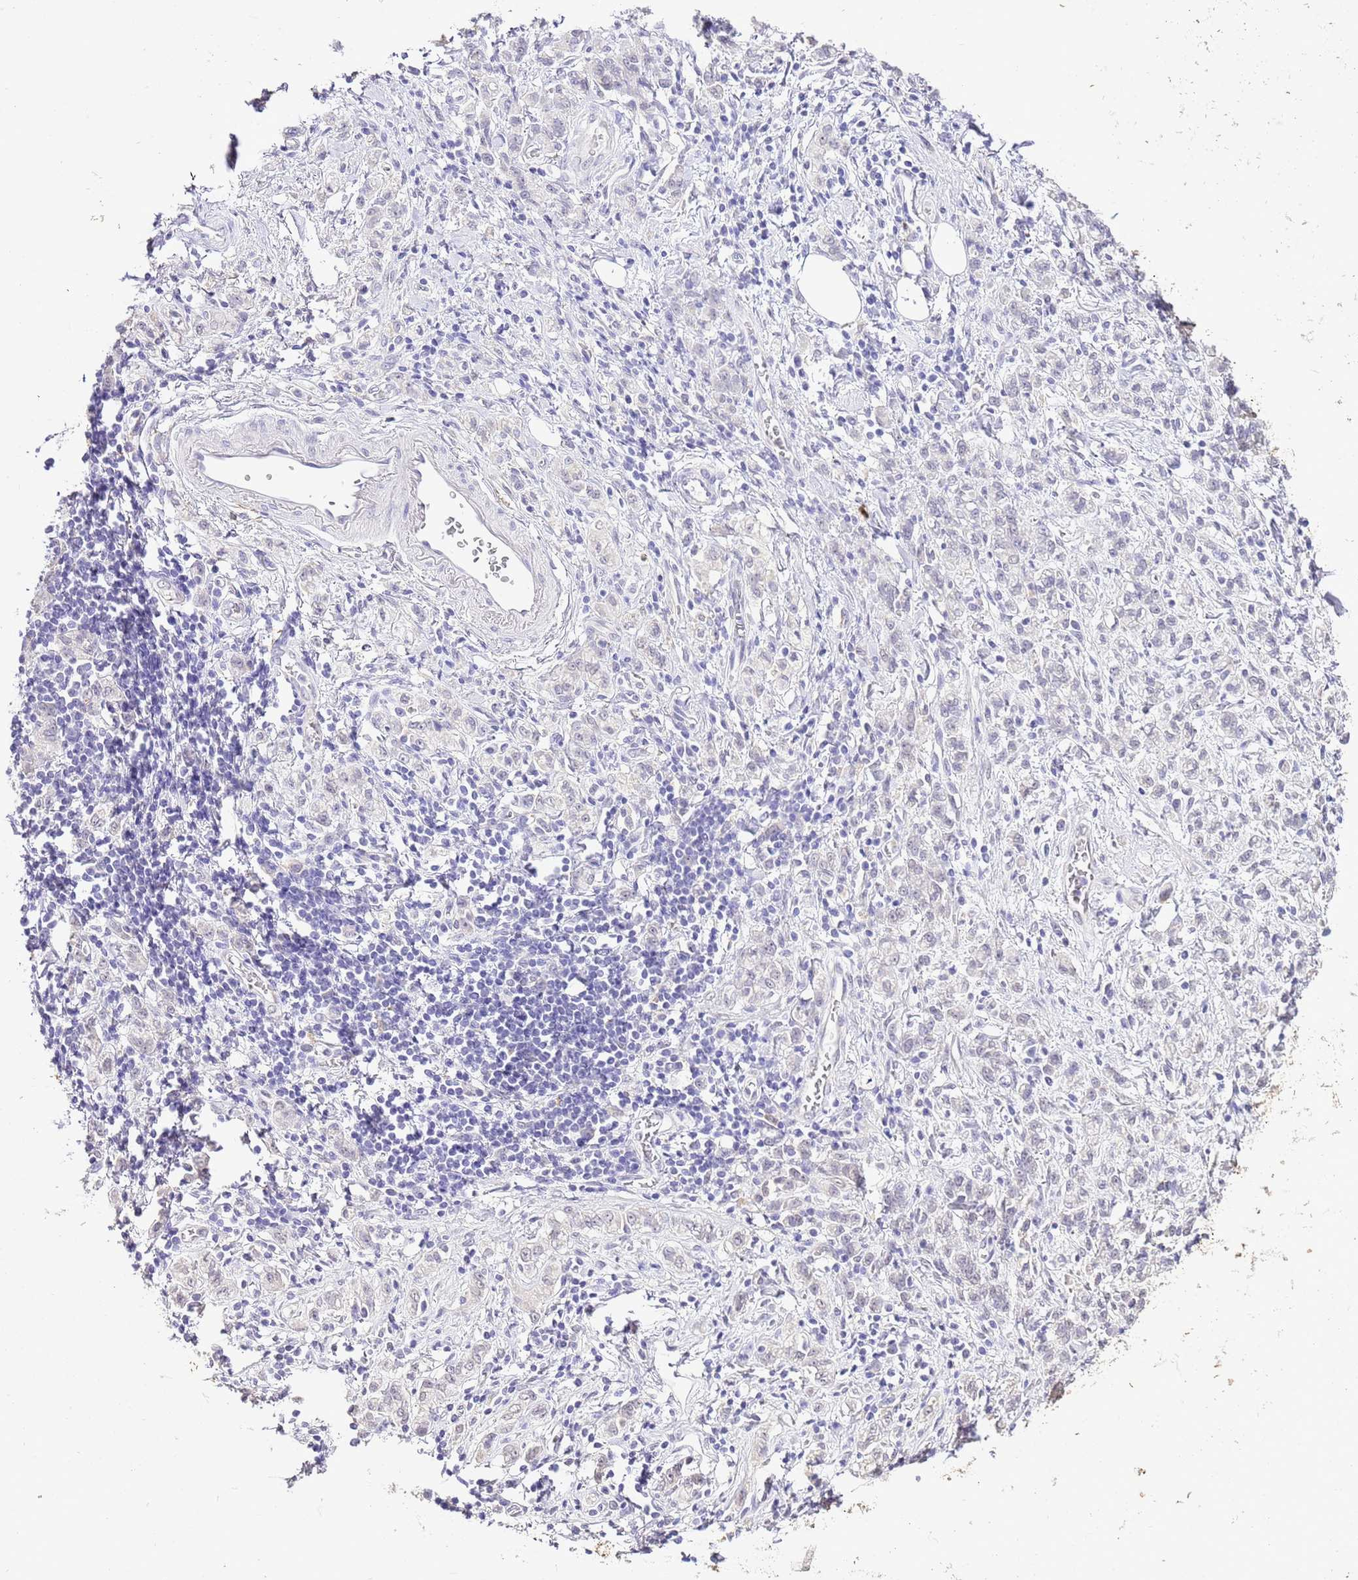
{"staining": {"intensity": "negative", "quantity": "none", "location": "none"}, "tissue": "stomach cancer", "cell_type": "Tumor cells", "image_type": "cancer", "snomed": [{"axis": "morphology", "description": "Adenocarcinoma, NOS"}, {"axis": "topography", "description": "Stomach"}], "caption": "Stomach cancer stained for a protein using immunohistochemistry (IHC) shows no expression tumor cells.", "gene": "IZUMO4", "patient": {"sex": "male", "age": 77}}